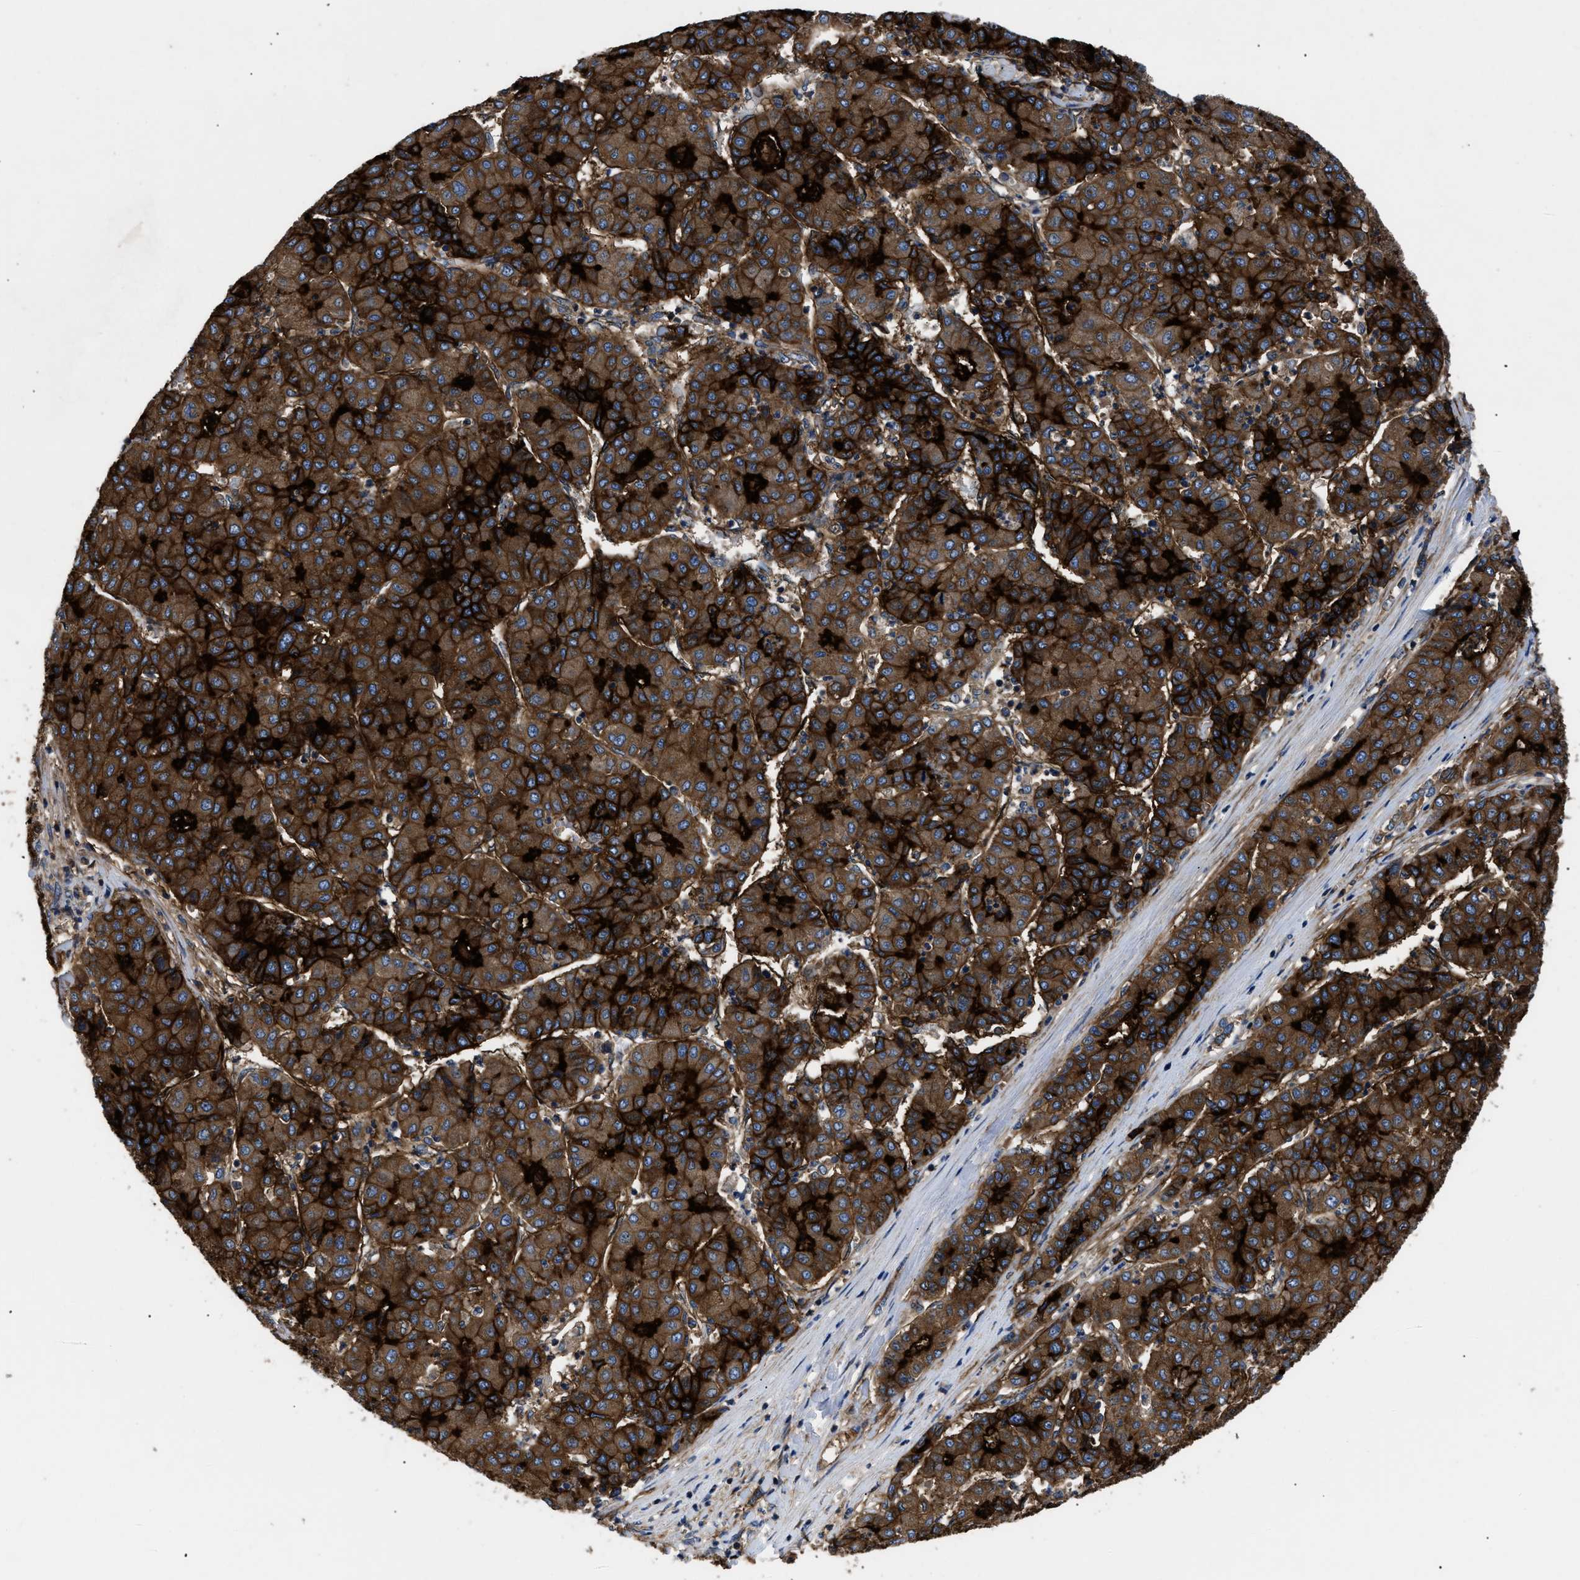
{"staining": {"intensity": "strong", "quantity": ">75%", "location": "cytoplasmic/membranous"}, "tissue": "liver cancer", "cell_type": "Tumor cells", "image_type": "cancer", "snomed": [{"axis": "morphology", "description": "Carcinoma, Hepatocellular, NOS"}, {"axis": "topography", "description": "Liver"}], "caption": "A brown stain highlights strong cytoplasmic/membranous staining of a protein in liver cancer tumor cells. (Brightfield microscopy of DAB IHC at high magnification).", "gene": "NT5E", "patient": {"sex": "male", "age": 65}}